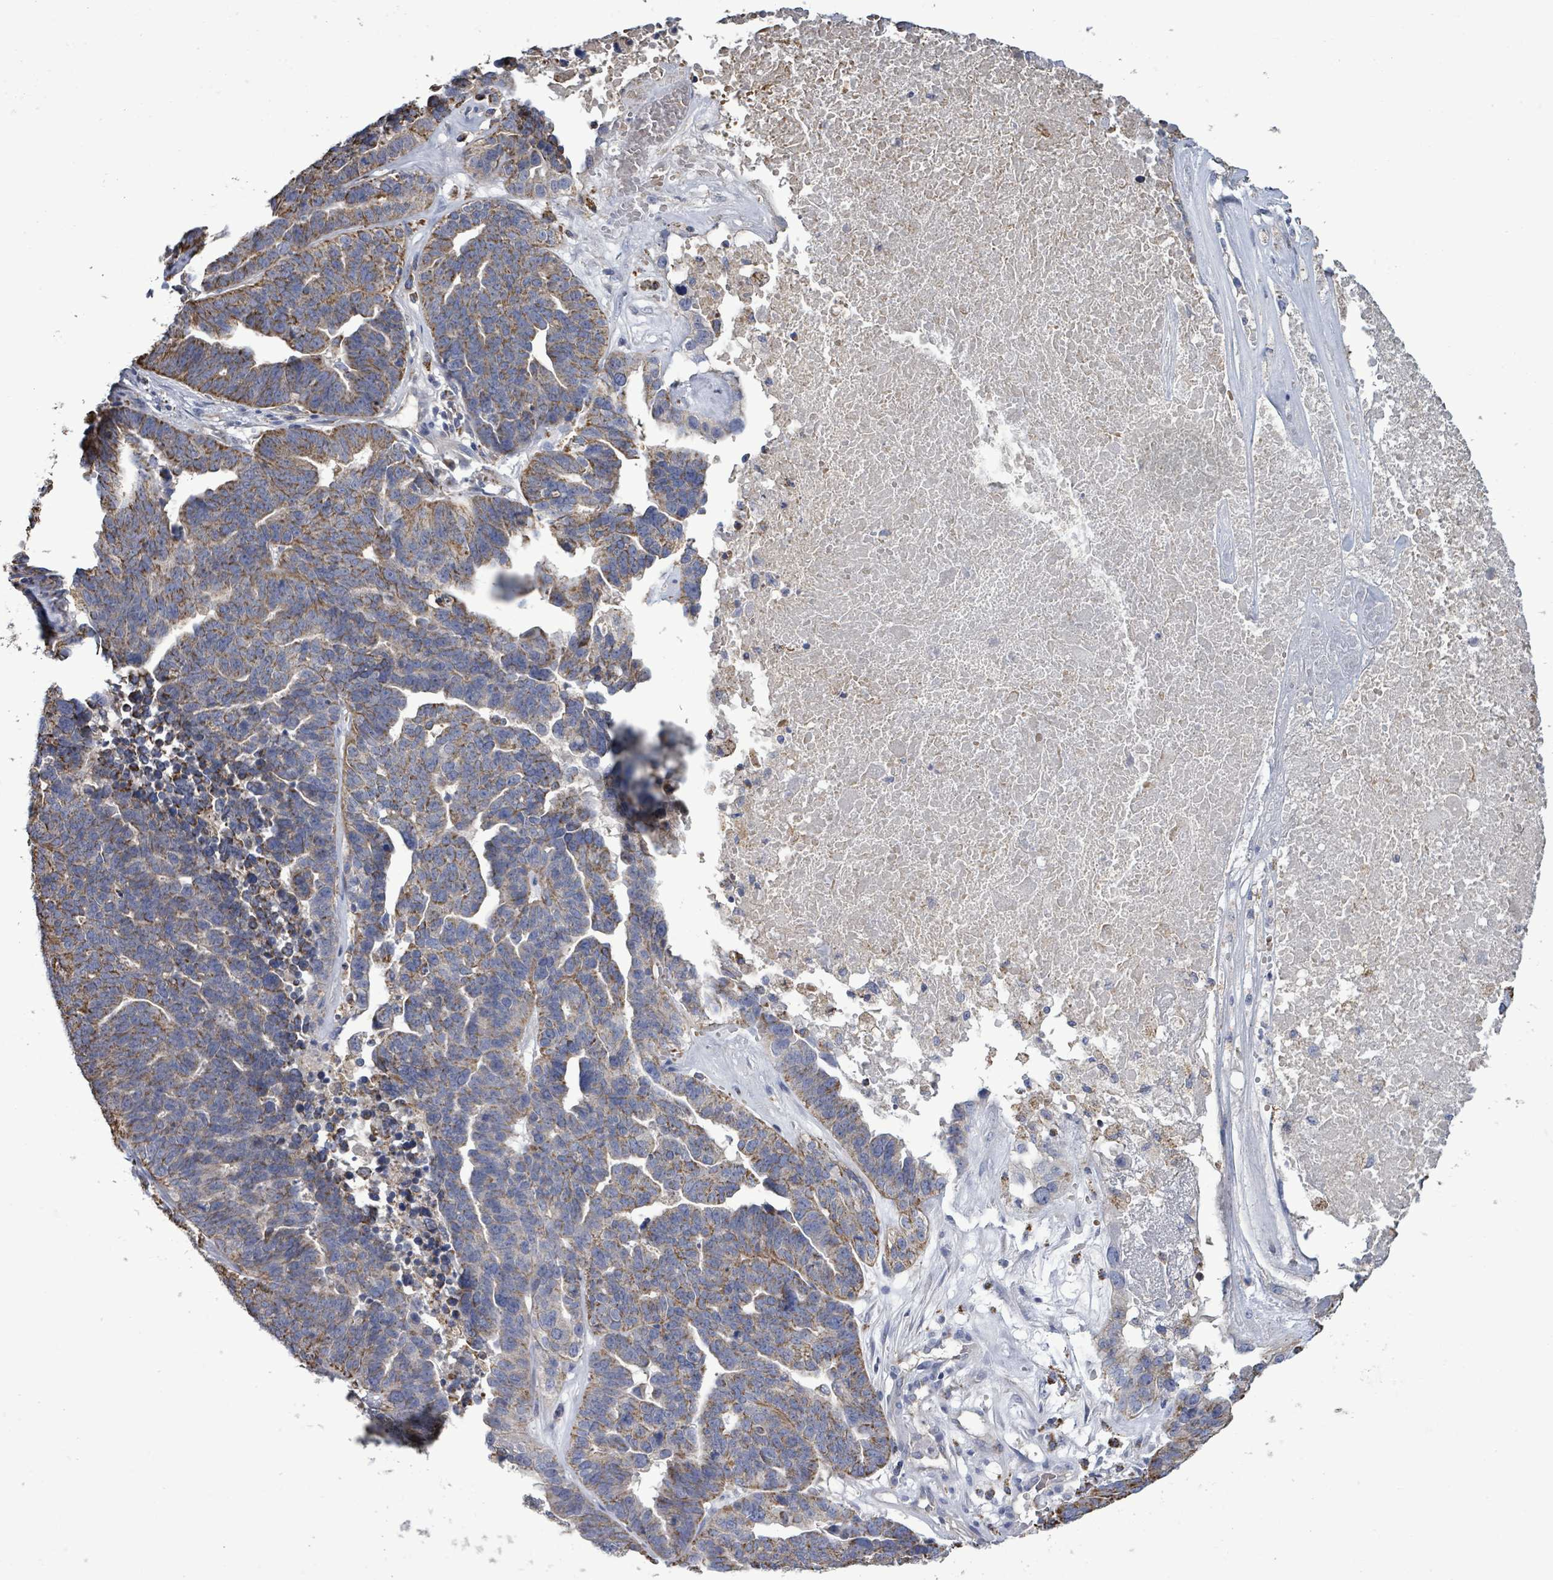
{"staining": {"intensity": "strong", "quantity": "25%-75%", "location": "cytoplasmic/membranous"}, "tissue": "ovarian cancer", "cell_type": "Tumor cells", "image_type": "cancer", "snomed": [{"axis": "morphology", "description": "Cystadenocarcinoma, serous, NOS"}, {"axis": "topography", "description": "Ovary"}], "caption": "Strong cytoplasmic/membranous protein expression is present in approximately 25%-75% of tumor cells in ovarian cancer.", "gene": "MTMR12", "patient": {"sex": "female", "age": 59}}